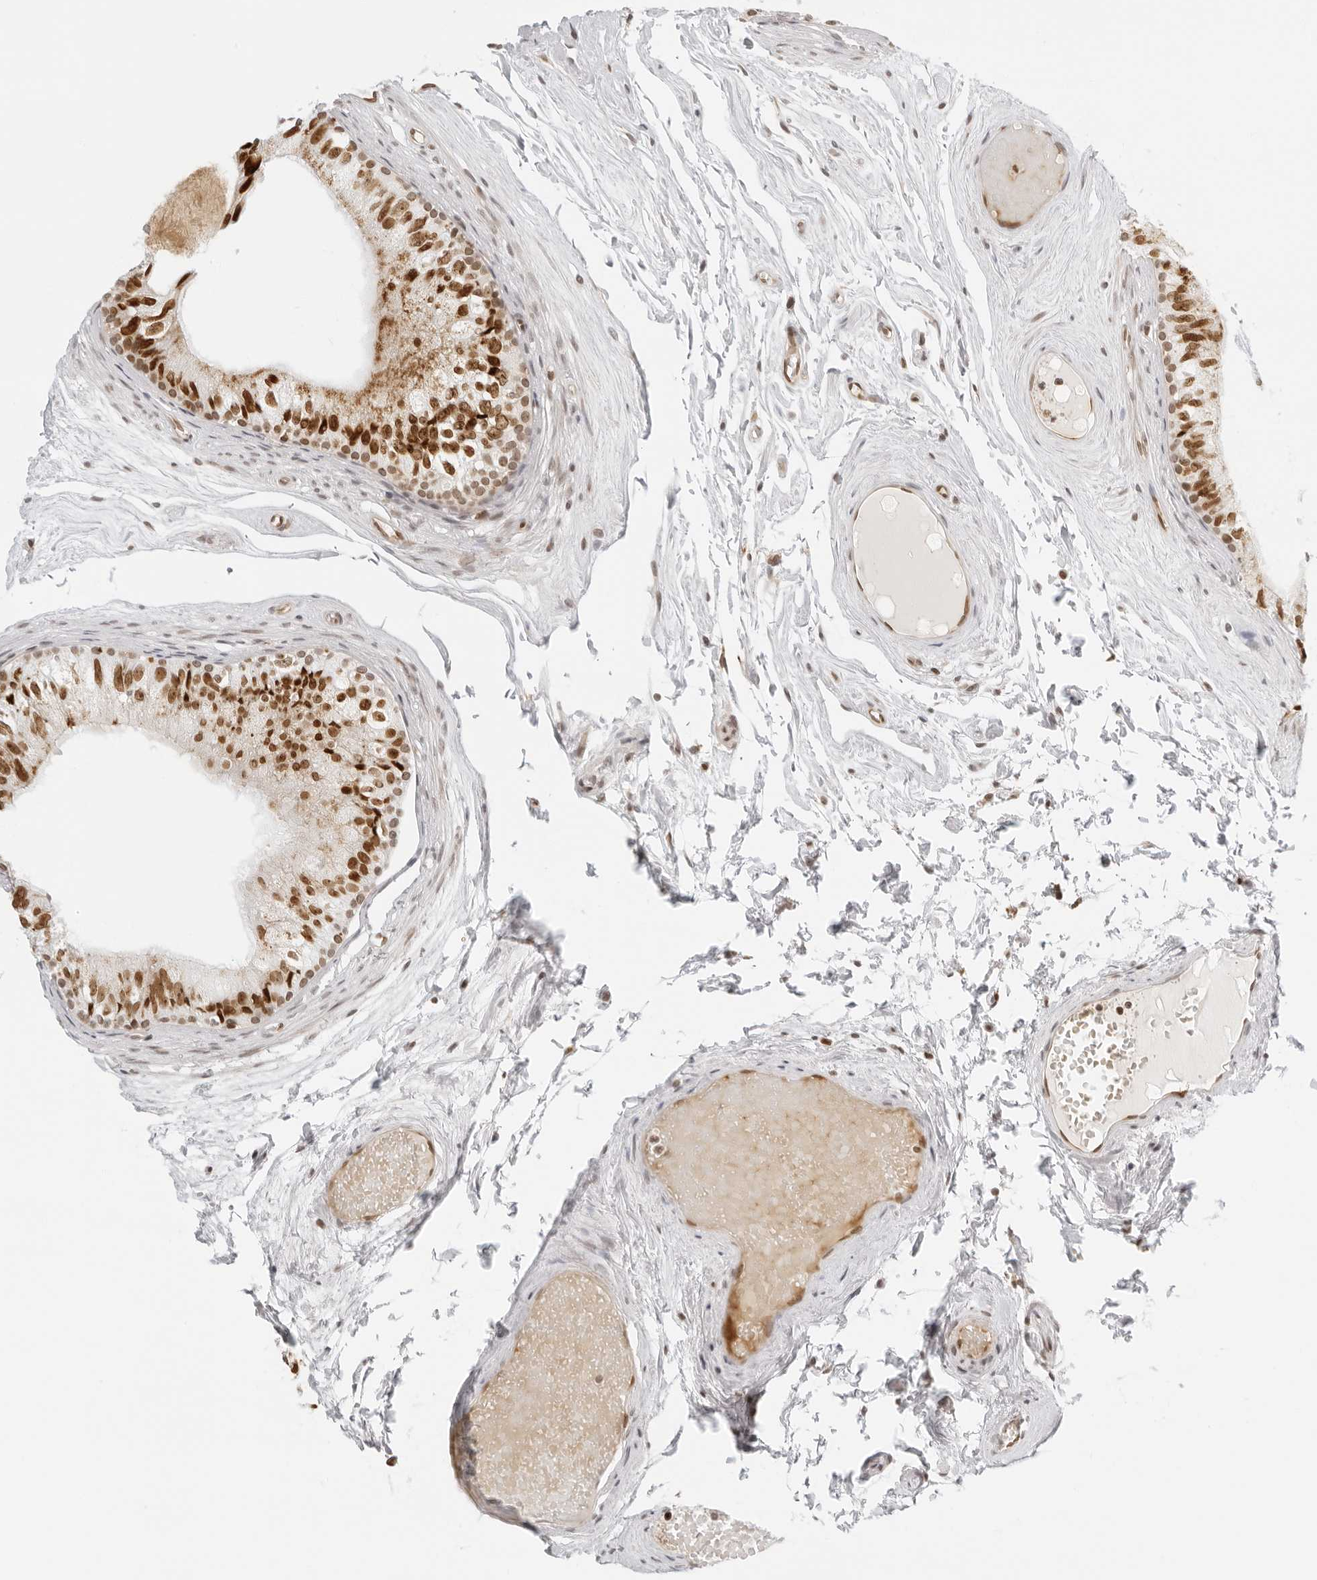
{"staining": {"intensity": "moderate", "quantity": ">75%", "location": "nuclear"}, "tissue": "epididymis", "cell_type": "Glandular cells", "image_type": "normal", "snomed": [{"axis": "morphology", "description": "Normal tissue, NOS"}, {"axis": "topography", "description": "Epididymis"}], "caption": "This is a photomicrograph of immunohistochemistry (IHC) staining of benign epididymis, which shows moderate expression in the nuclear of glandular cells.", "gene": "RCC1", "patient": {"sex": "male", "age": 79}}